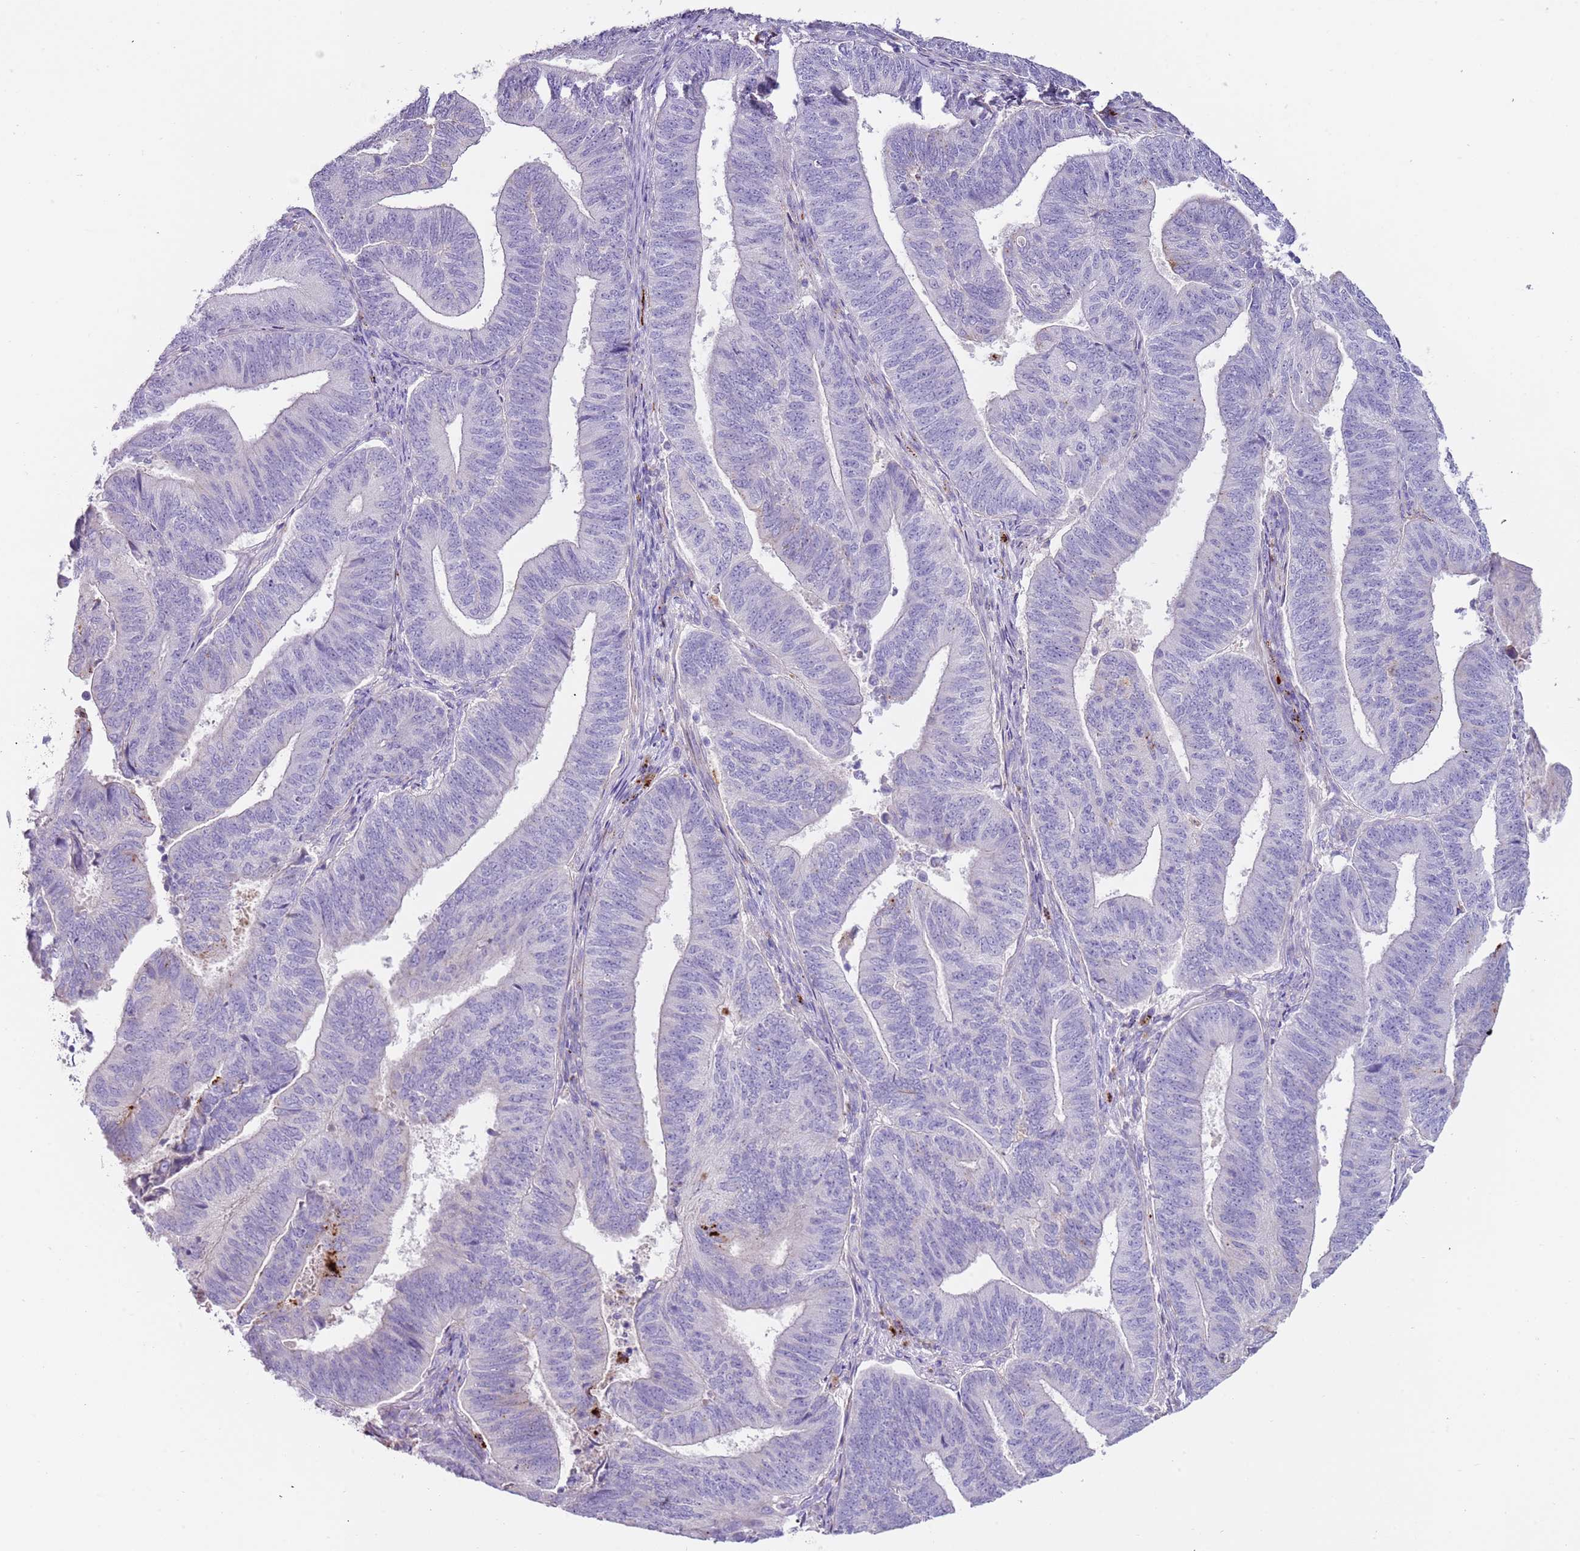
{"staining": {"intensity": "negative", "quantity": "none", "location": "none"}, "tissue": "endometrial cancer", "cell_type": "Tumor cells", "image_type": "cancer", "snomed": [{"axis": "morphology", "description": "Adenocarcinoma, NOS"}, {"axis": "topography", "description": "Endometrium"}], "caption": "Tumor cells are negative for brown protein staining in endometrial adenocarcinoma. Brightfield microscopy of immunohistochemistry (IHC) stained with DAB (3,3'-diaminobenzidine) (brown) and hematoxylin (blue), captured at high magnification.", "gene": "LRRN3", "patient": {"sex": "female", "age": 70}}